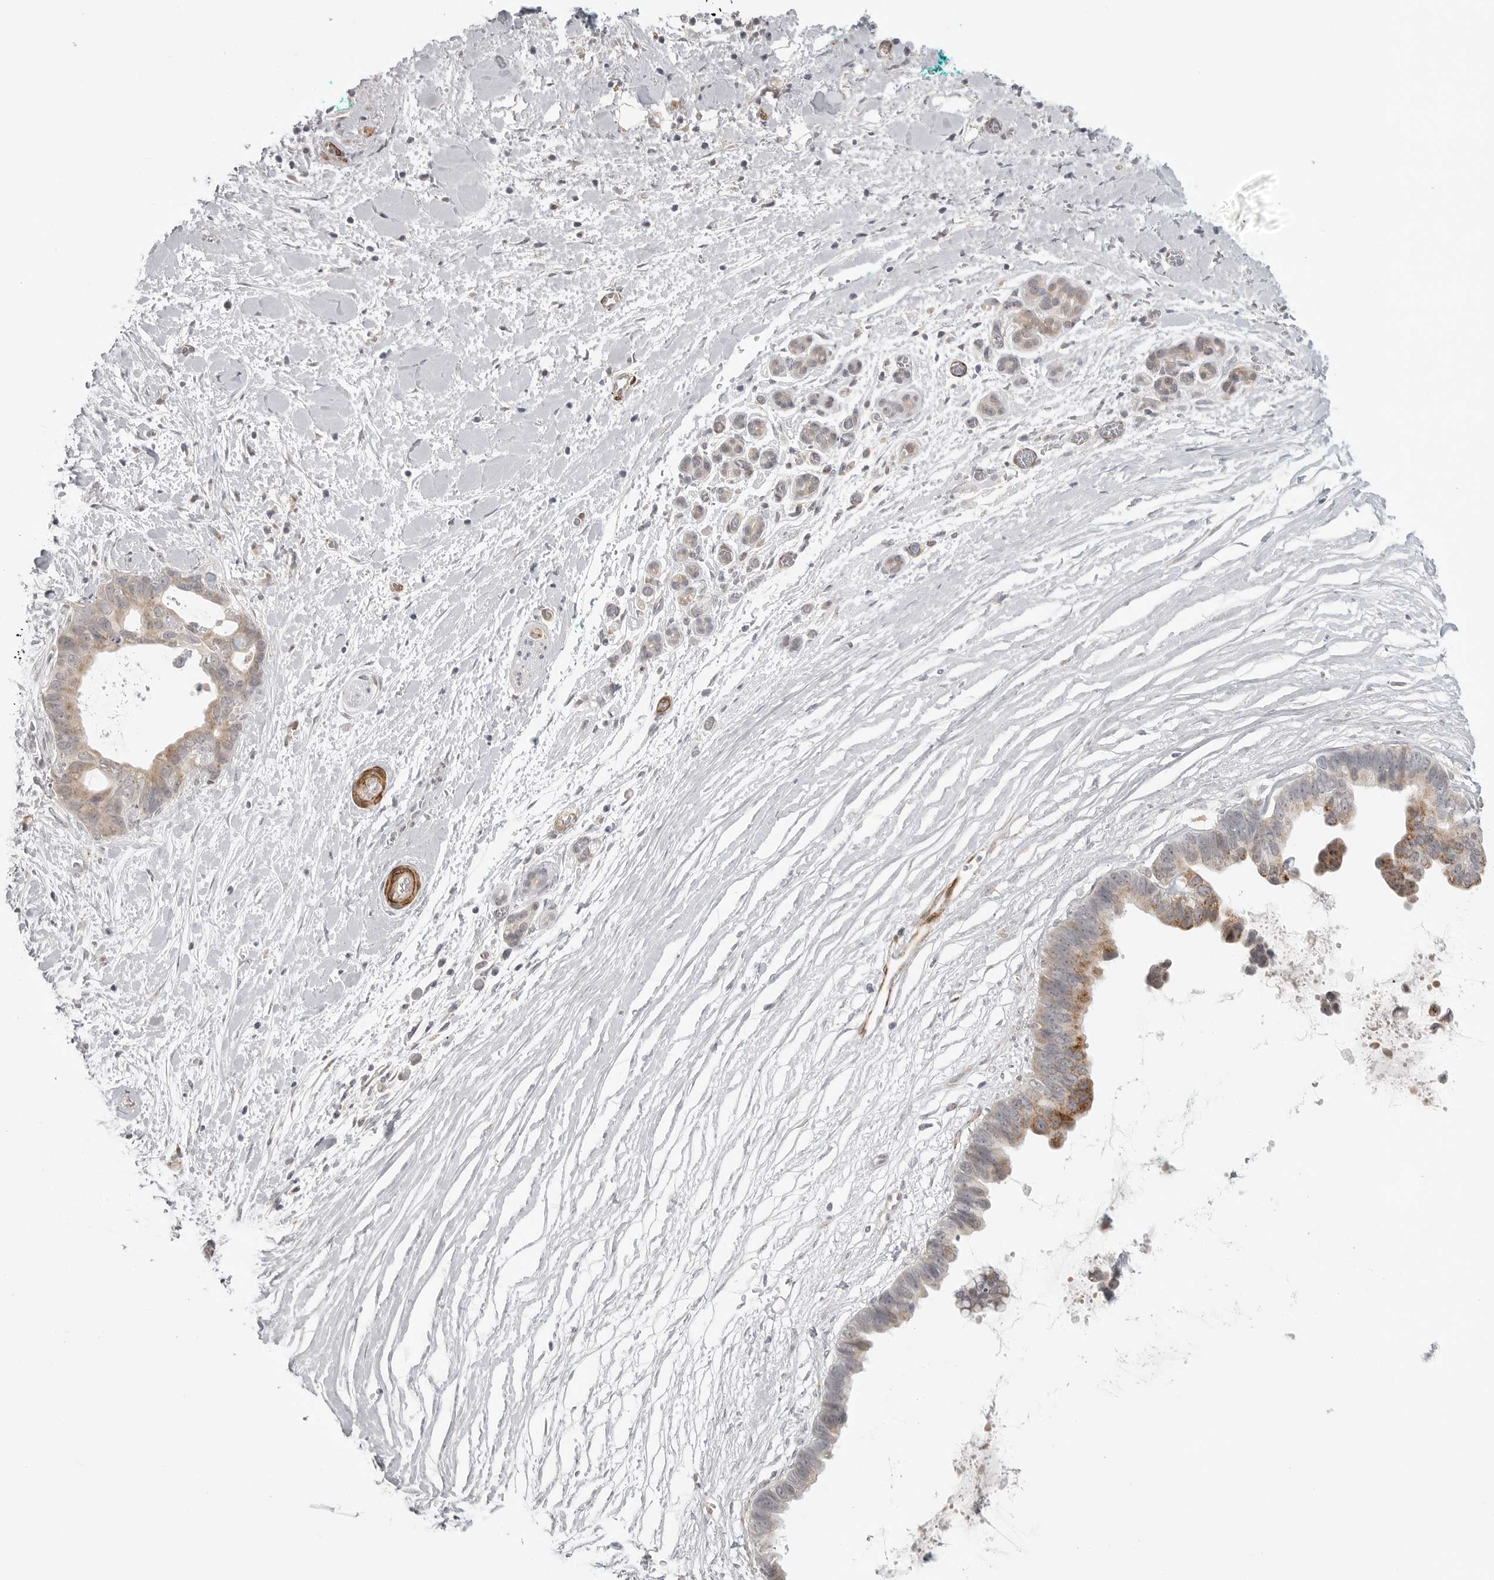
{"staining": {"intensity": "moderate", "quantity": ">75%", "location": "cytoplasmic/membranous"}, "tissue": "pancreatic cancer", "cell_type": "Tumor cells", "image_type": "cancer", "snomed": [{"axis": "morphology", "description": "Adenocarcinoma, NOS"}, {"axis": "topography", "description": "Pancreas"}], "caption": "Human pancreatic adenocarcinoma stained with a protein marker displays moderate staining in tumor cells.", "gene": "TUT4", "patient": {"sex": "female", "age": 72}}